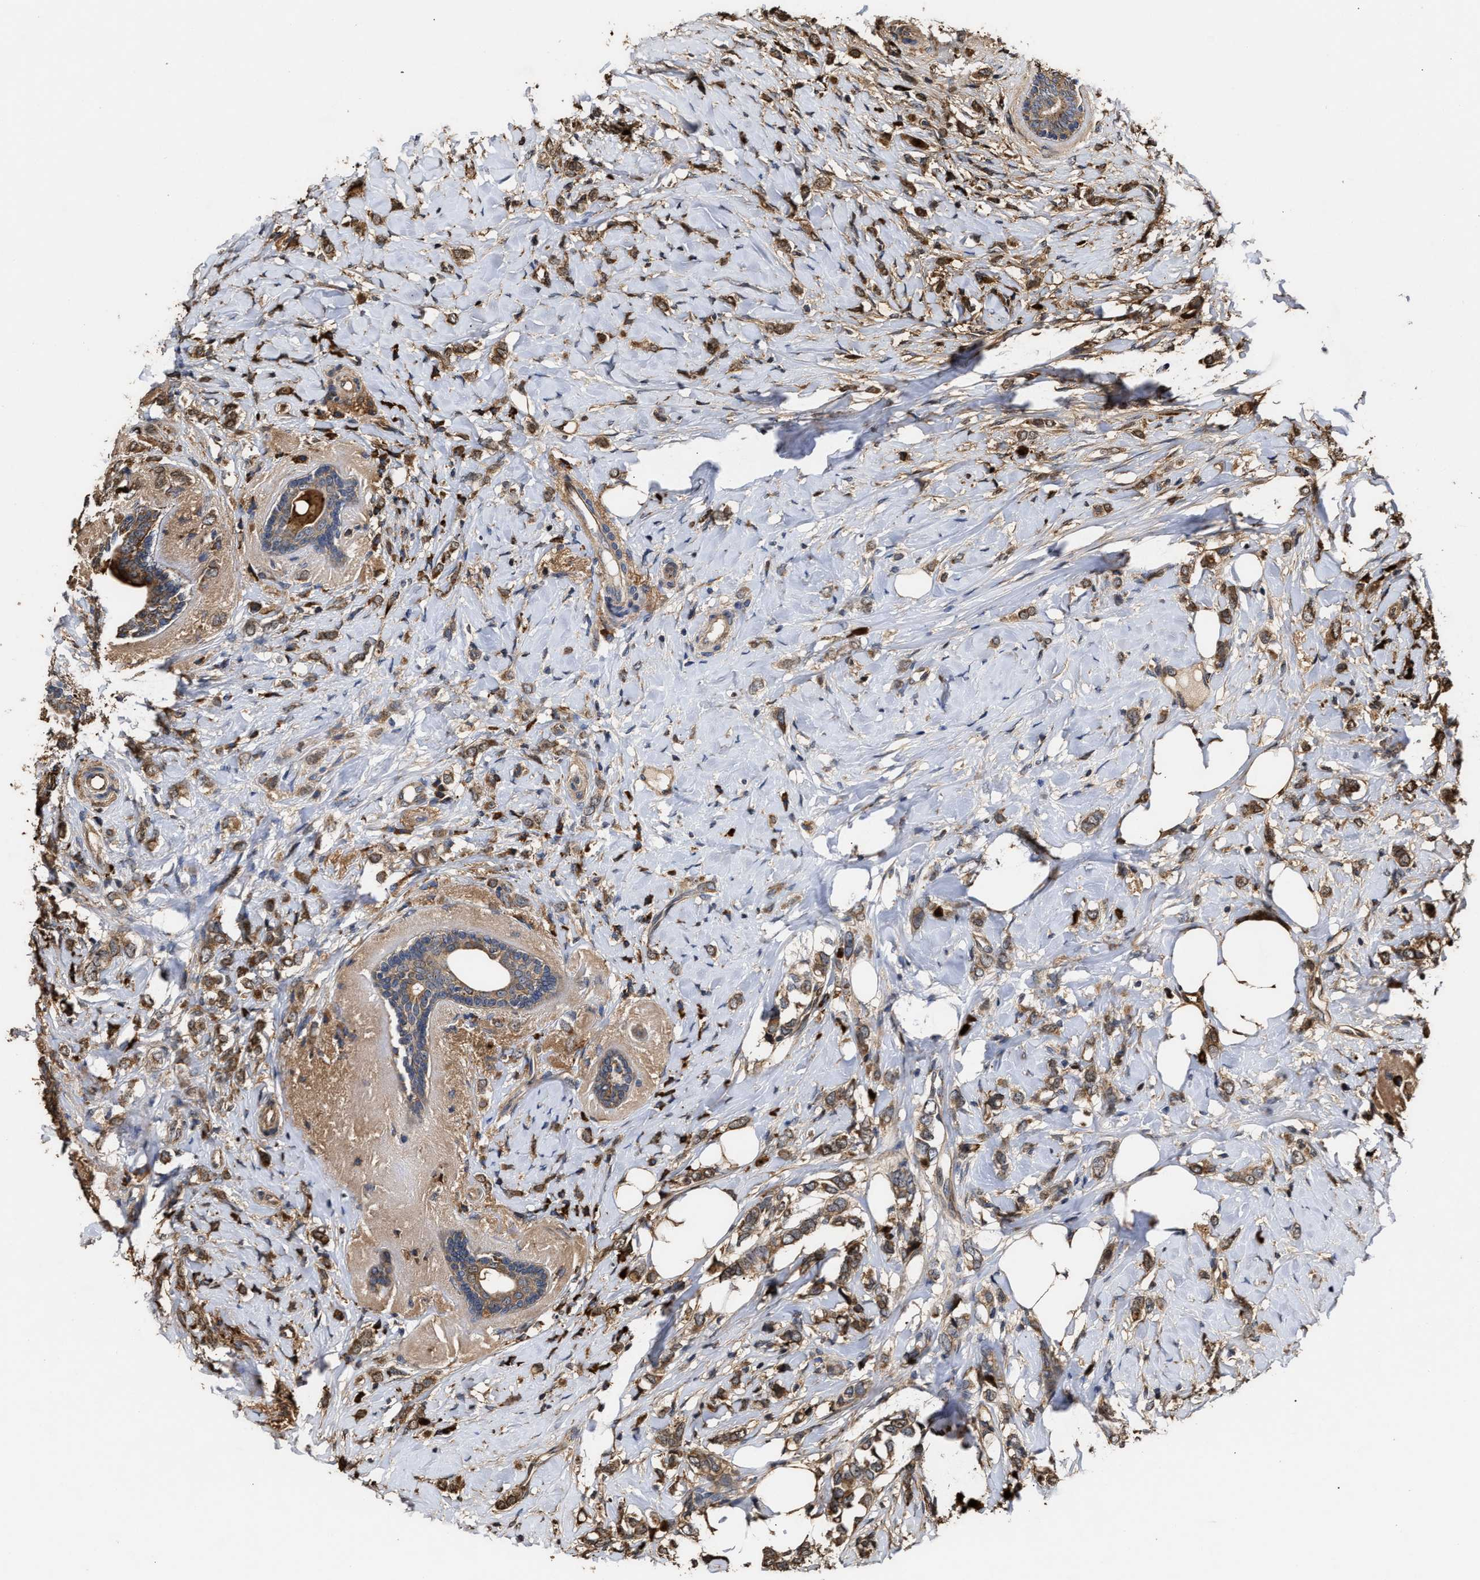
{"staining": {"intensity": "moderate", "quantity": ">75%", "location": "cytoplasmic/membranous"}, "tissue": "breast cancer", "cell_type": "Tumor cells", "image_type": "cancer", "snomed": [{"axis": "morphology", "description": "Normal tissue, NOS"}, {"axis": "morphology", "description": "Lobular carcinoma"}, {"axis": "topography", "description": "Breast"}], "caption": "DAB immunohistochemical staining of human breast lobular carcinoma reveals moderate cytoplasmic/membranous protein expression in approximately >75% of tumor cells. Nuclei are stained in blue.", "gene": "GOSR1", "patient": {"sex": "female", "age": 47}}